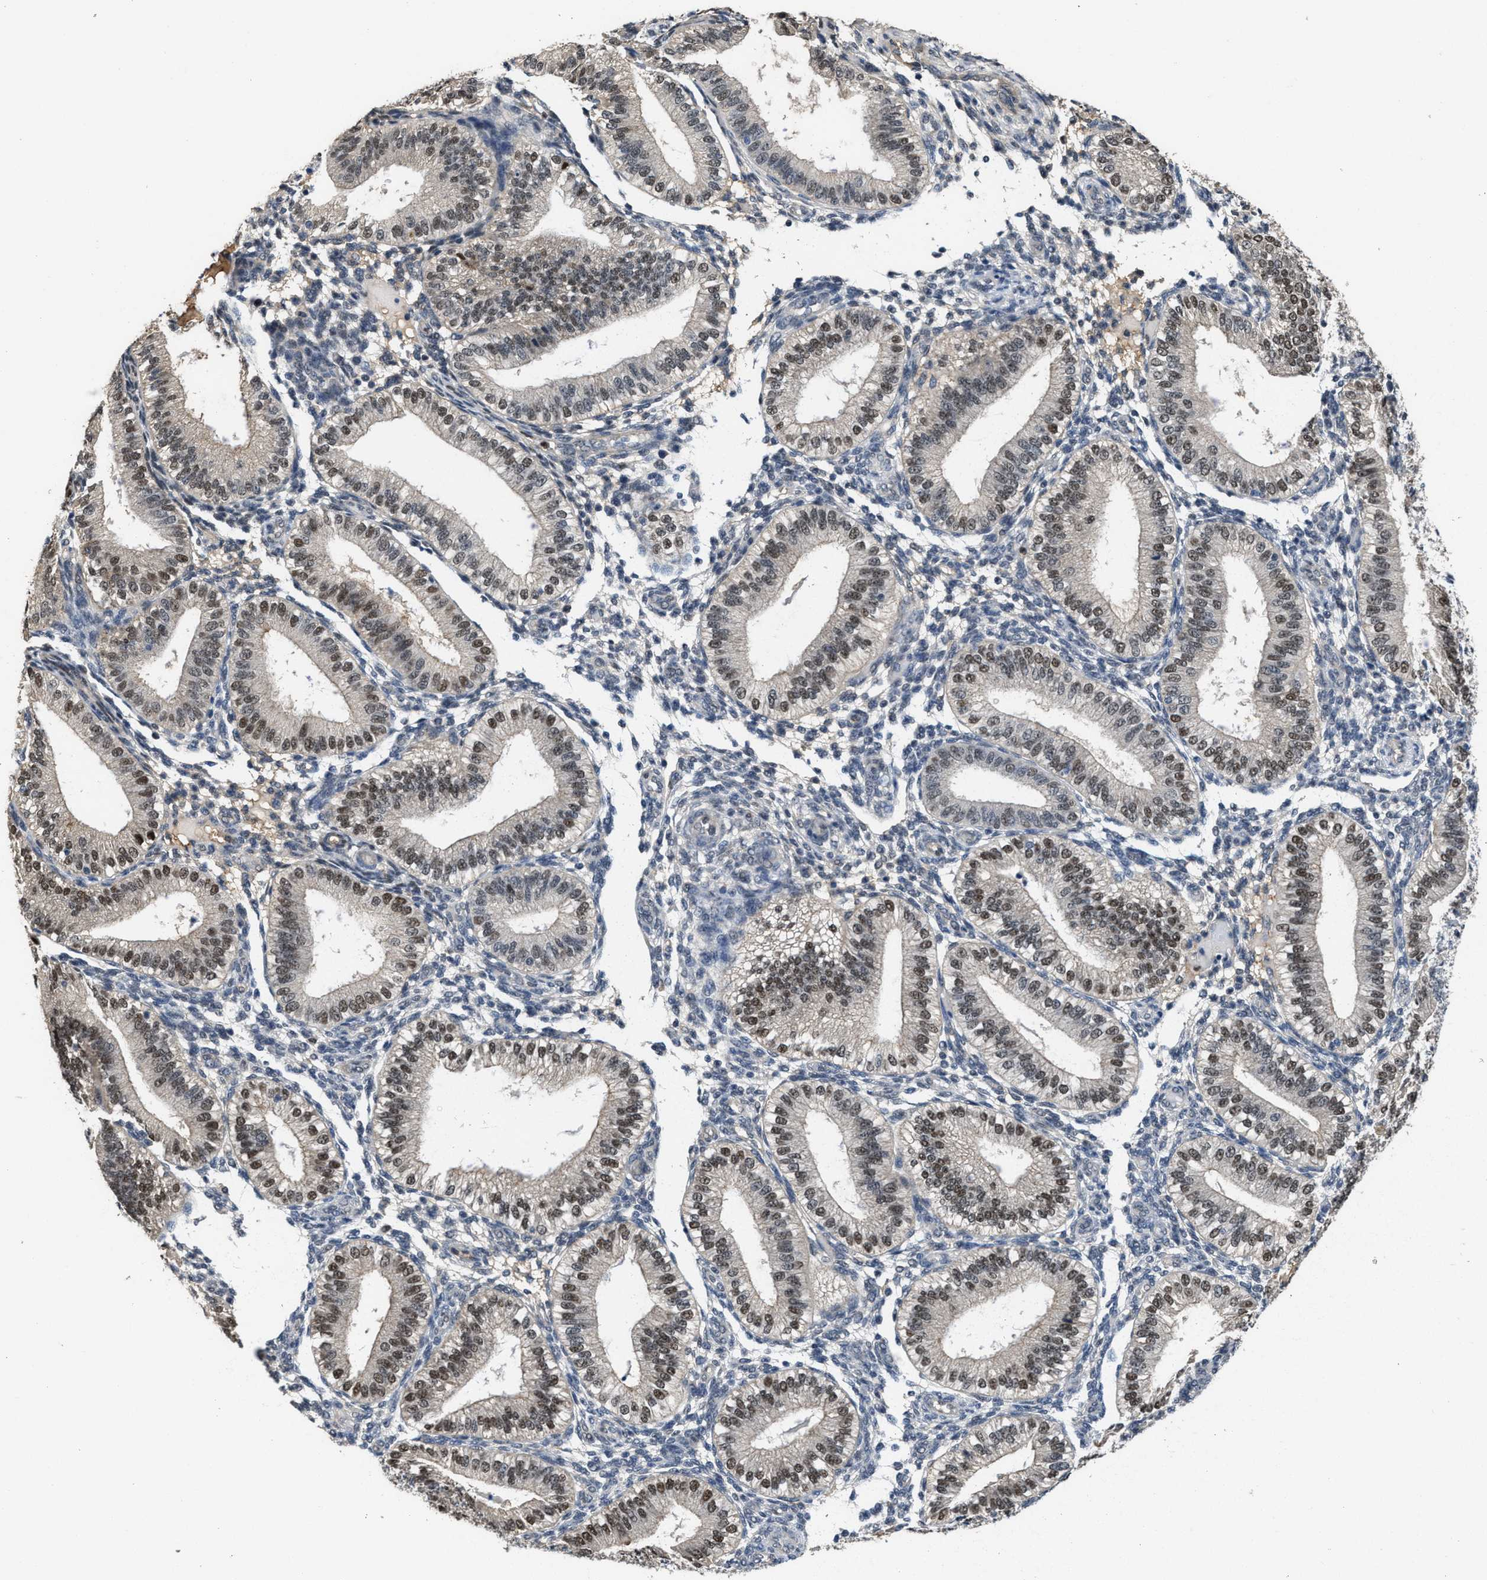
{"staining": {"intensity": "negative", "quantity": "none", "location": "none"}, "tissue": "endometrium", "cell_type": "Cells in endometrial stroma", "image_type": "normal", "snomed": [{"axis": "morphology", "description": "Normal tissue, NOS"}, {"axis": "topography", "description": "Endometrium"}], "caption": "A photomicrograph of human endometrium is negative for staining in cells in endometrial stroma.", "gene": "ZNF20", "patient": {"sex": "female", "age": 39}}